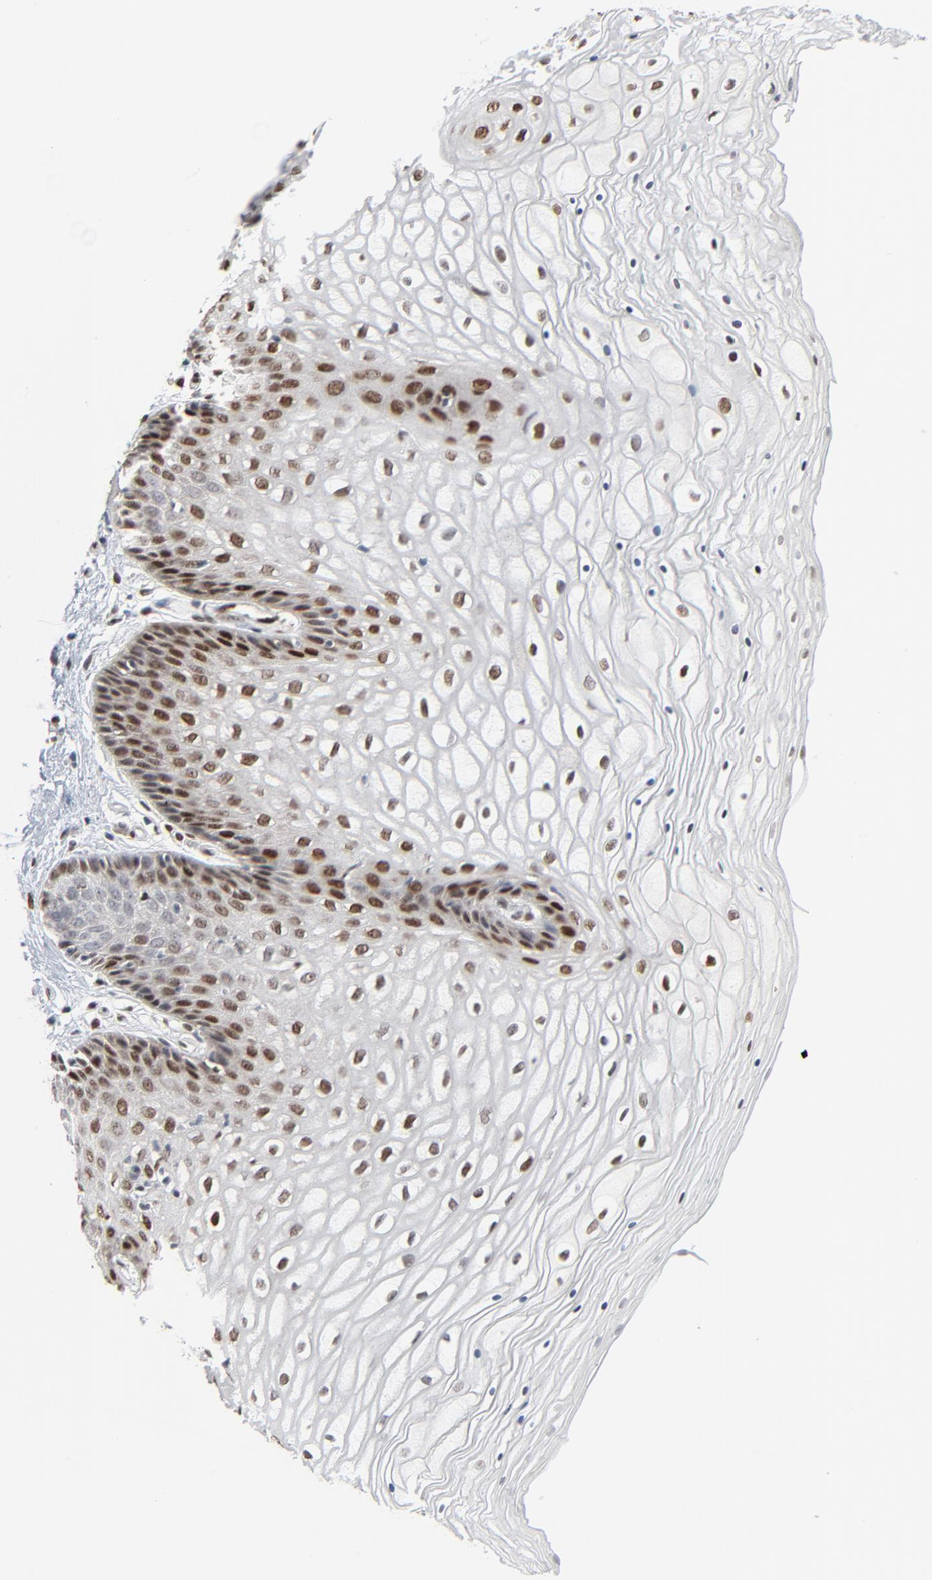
{"staining": {"intensity": "strong", "quantity": "25%-75%", "location": "nuclear"}, "tissue": "vagina", "cell_type": "Squamous epithelial cells", "image_type": "normal", "snomed": [{"axis": "morphology", "description": "Normal tissue, NOS"}, {"axis": "topography", "description": "Vagina"}], "caption": "Protein expression analysis of benign vagina displays strong nuclear staining in about 25%-75% of squamous epithelial cells.", "gene": "CUX1", "patient": {"sex": "female", "age": 34}}